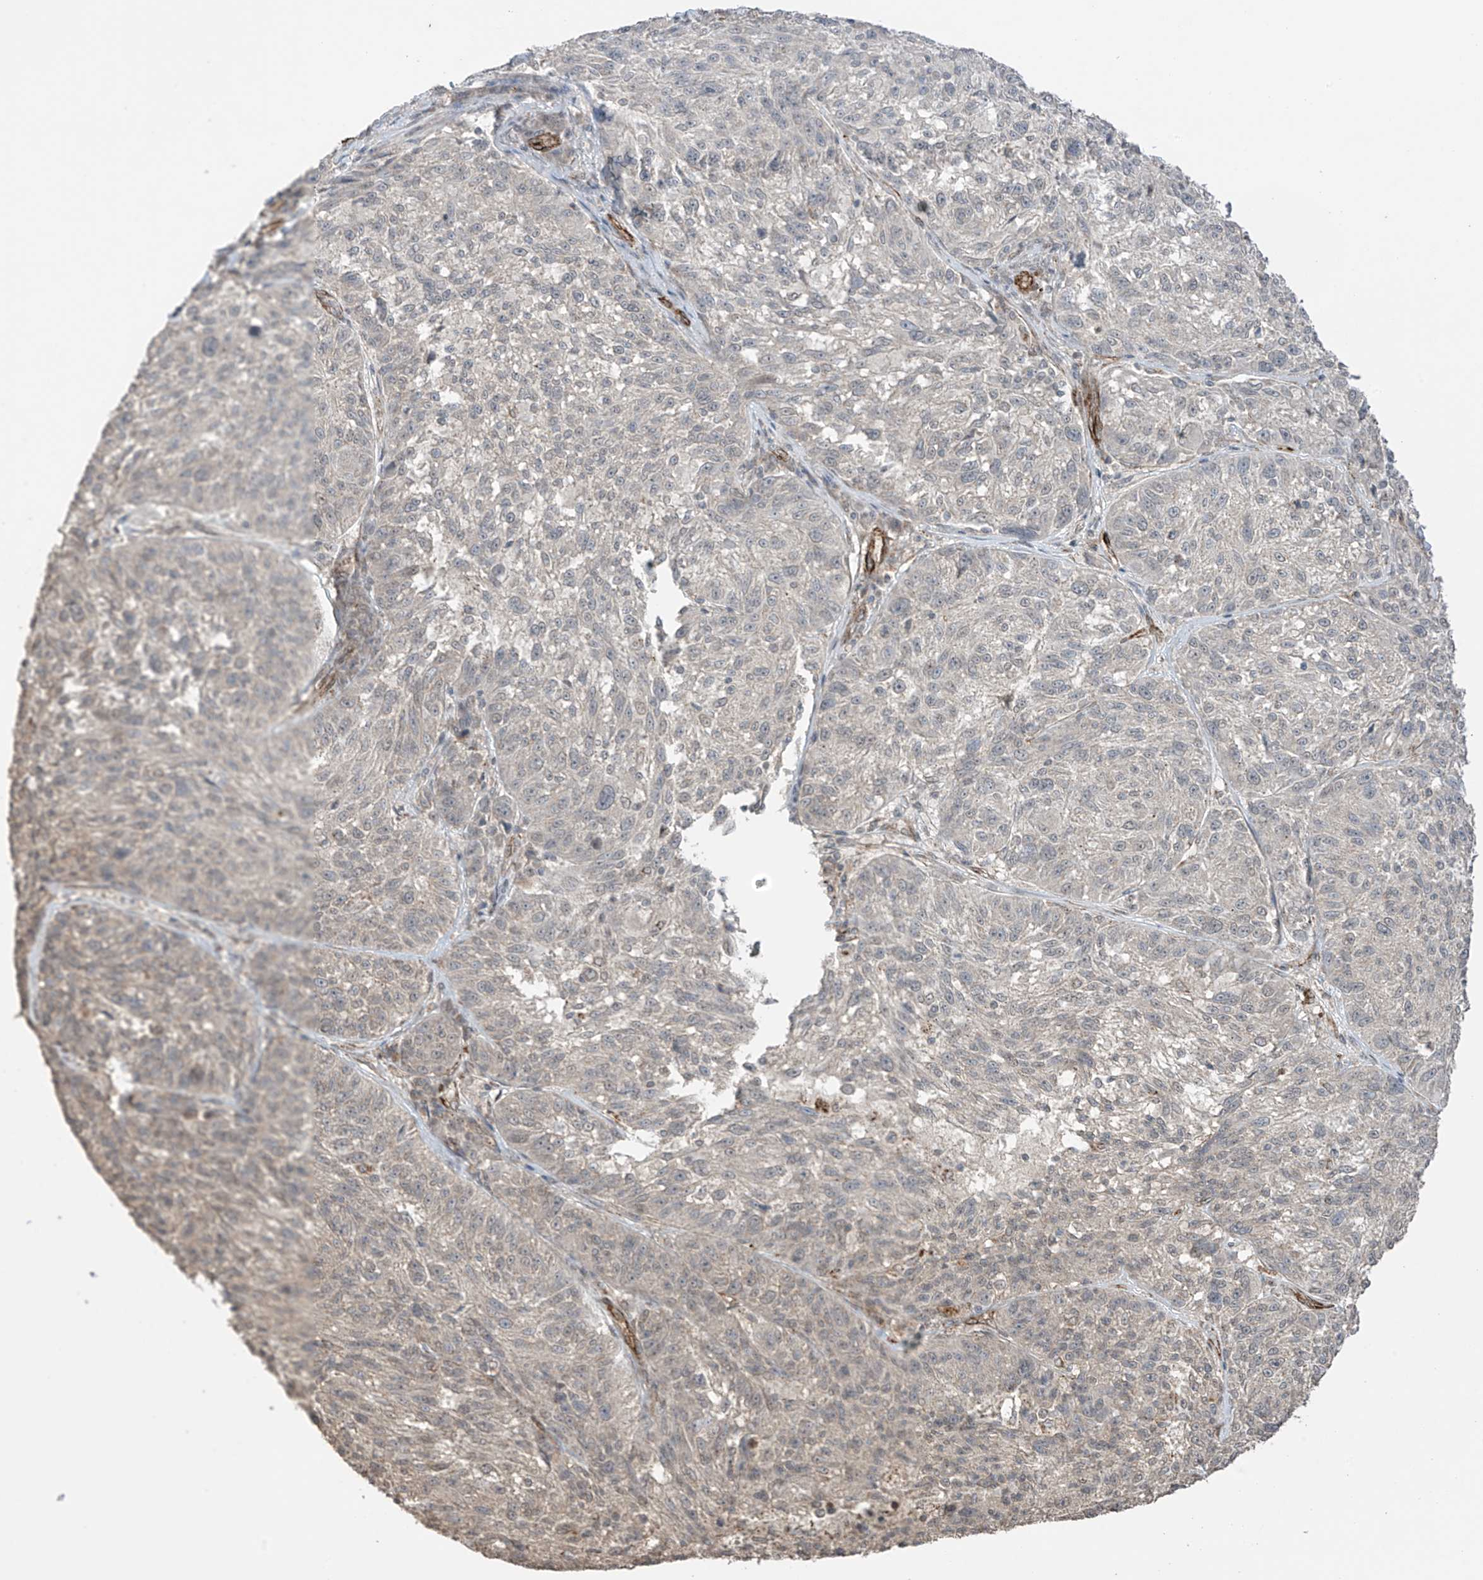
{"staining": {"intensity": "negative", "quantity": "none", "location": "none"}, "tissue": "melanoma", "cell_type": "Tumor cells", "image_type": "cancer", "snomed": [{"axis": "morphology", "description": "Malignant melanoma, NOS"}, {"axis": "topography", "description": "Skin"}], "caption": "Immunohistochemical staining of human melanoma shows no significant expression in tumor cells. (Stains: DAB immunohistochemistry with hematoxylin counter stain, Microscopy: brightfield microscopy at high magnification).", "gene": "TTLL5", "patient": {"sex": "male", "age": 53}}